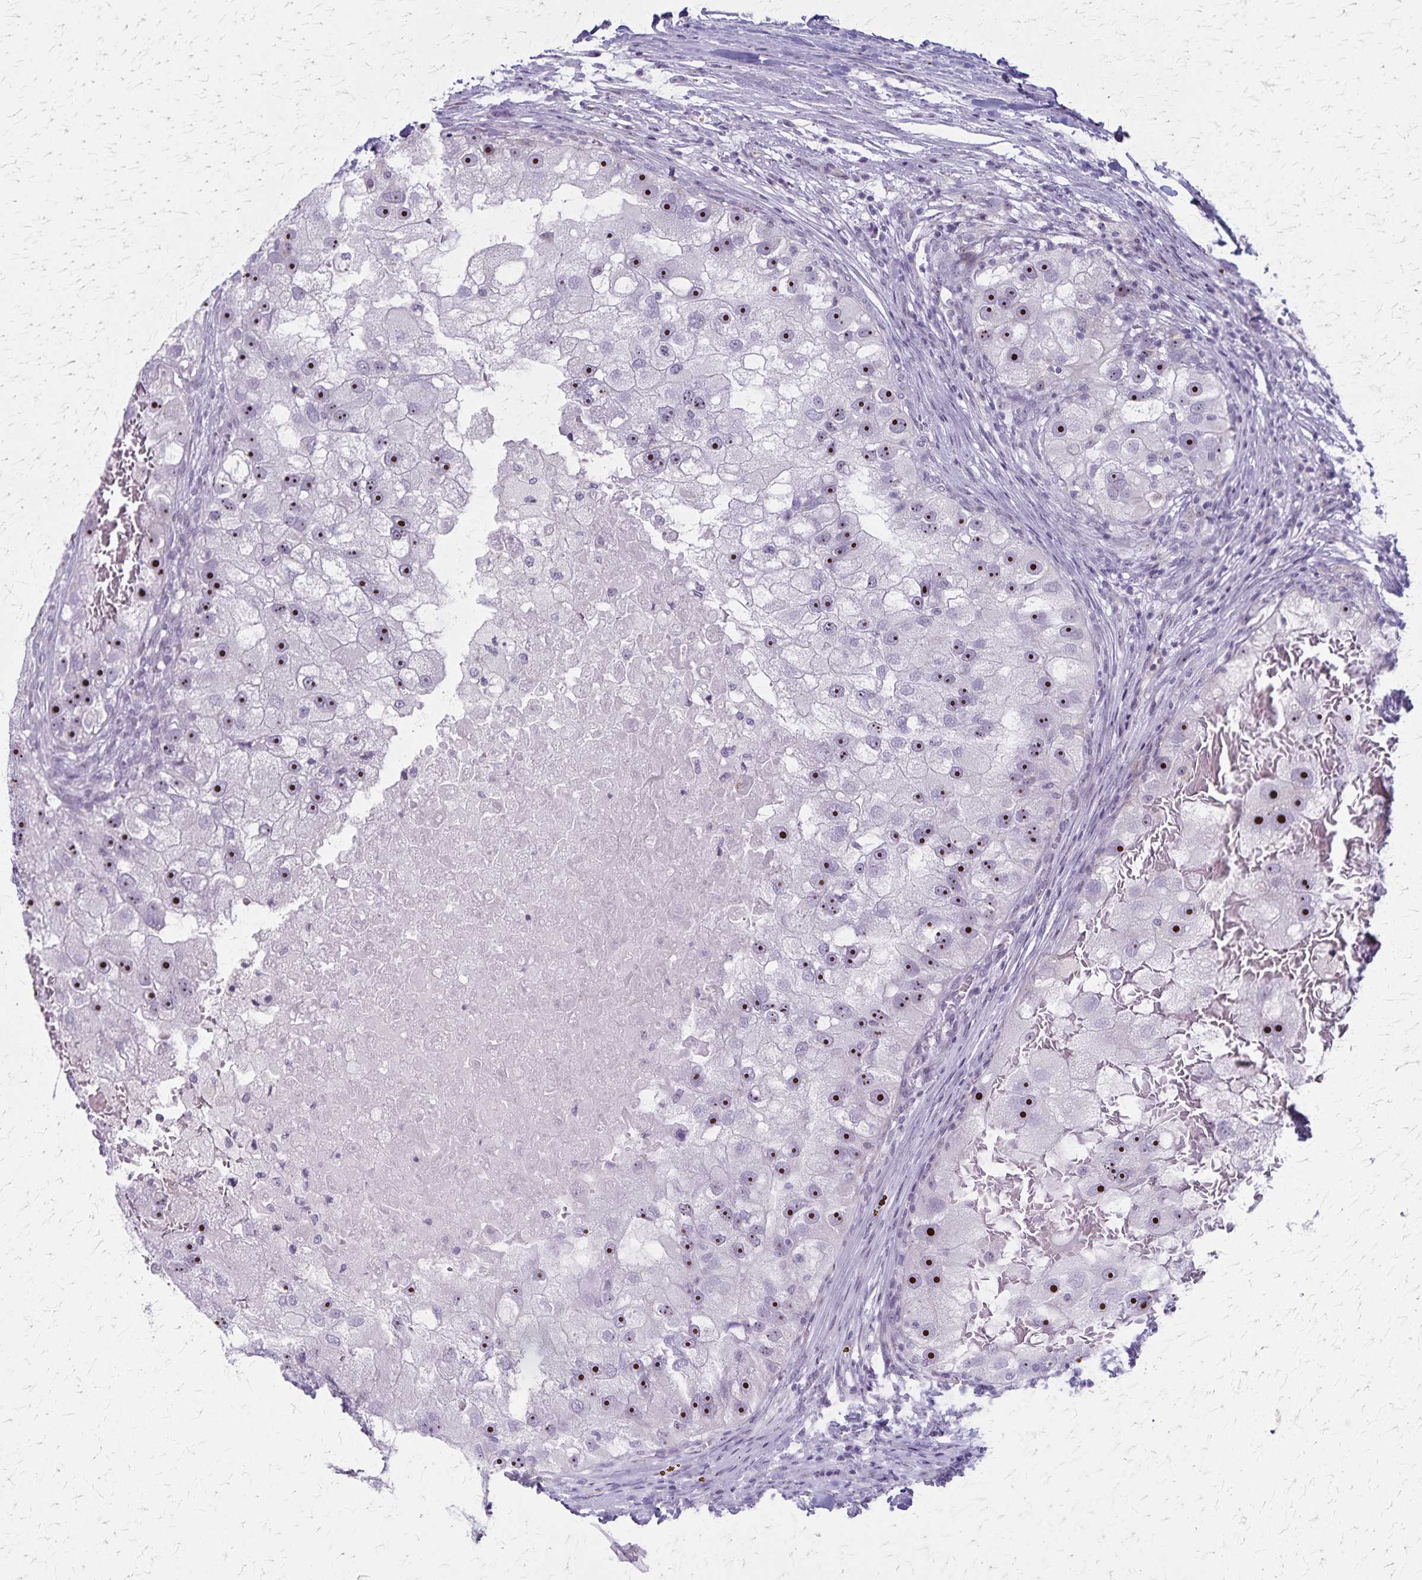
{"staining": {"intensity": "strong", "quantity": ">75%", "location": "nuclear"}, "tissue": "renal cancer", "cell_type": "Tumor cells", "image_type": "cancer", "snomed": [{"axis": "morphology", "description": "Adenocarcinoma, NOS"}, {"axis": "topography", "description": "Kidney"}], "caption": "Renal cancer stained with DAB (3,3'-diaminobenzidine) immunohistochemistry displays high levels of strong nuclear positivity in approximately >75% of tumor cells.", "gene": "DLK2", "patient": {"sex": "male", "age": 63}}